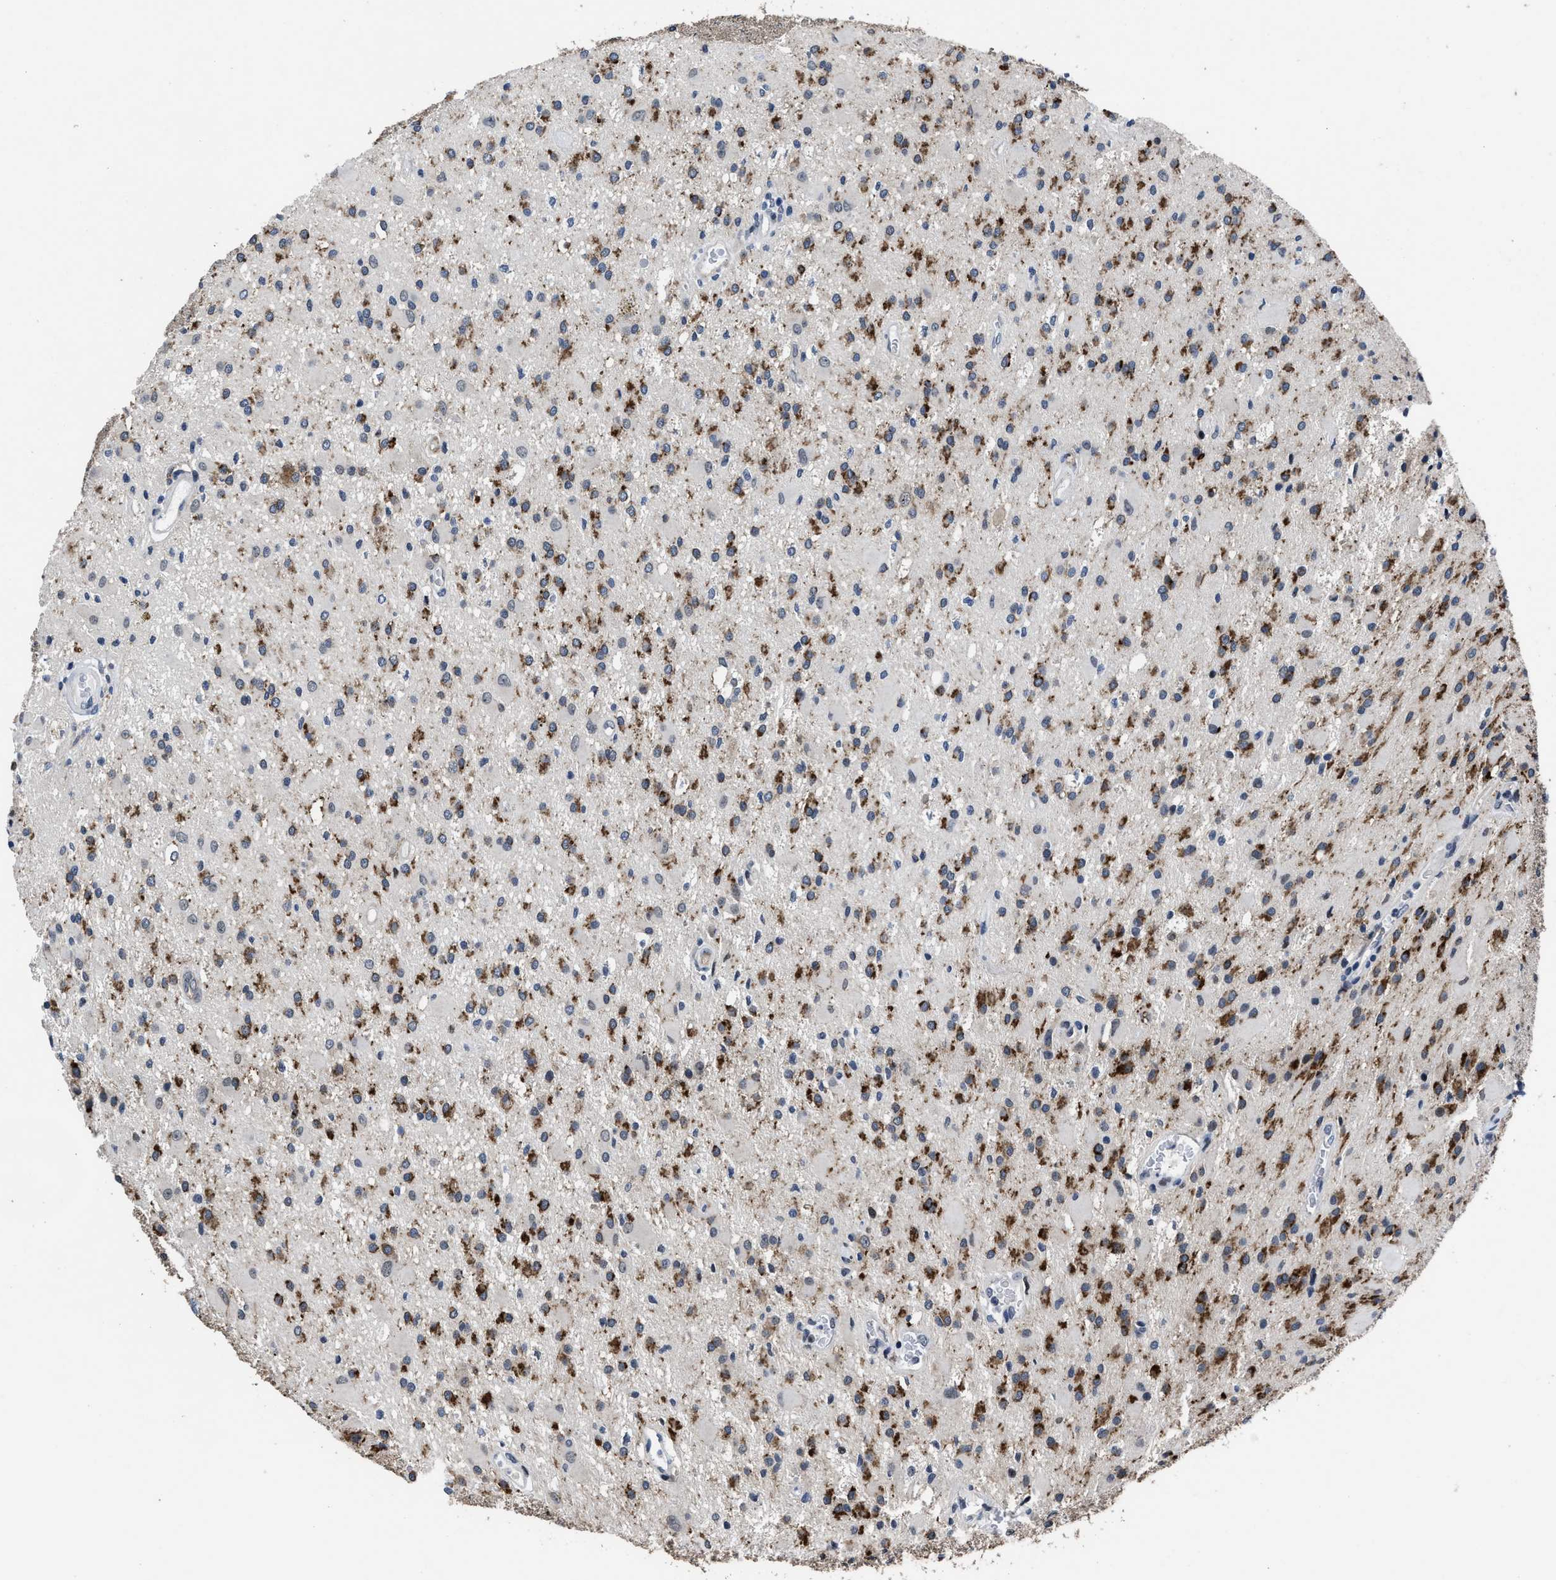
{"staining": {"intensity": "moderate", "quantity": "25%-75%", "location": "cytoplasmic/membranous"}, "tissue": "glioma", "cell_type": "Tumor cells", "image_type": "cancer", "snomed": [{"axis": "morphology", "description": "Glioma, malignant, Low grade"}, {"axis": "topography", "description": "Brain"}], "caption": "Glioma stained for a protein (brown) reveals moderate cytoplasmic/membranous positive positivity in about 25%-75% of tumor cells.", "gene": "MARCKSL1", "patient": {"sex": "male", "age": 58}}